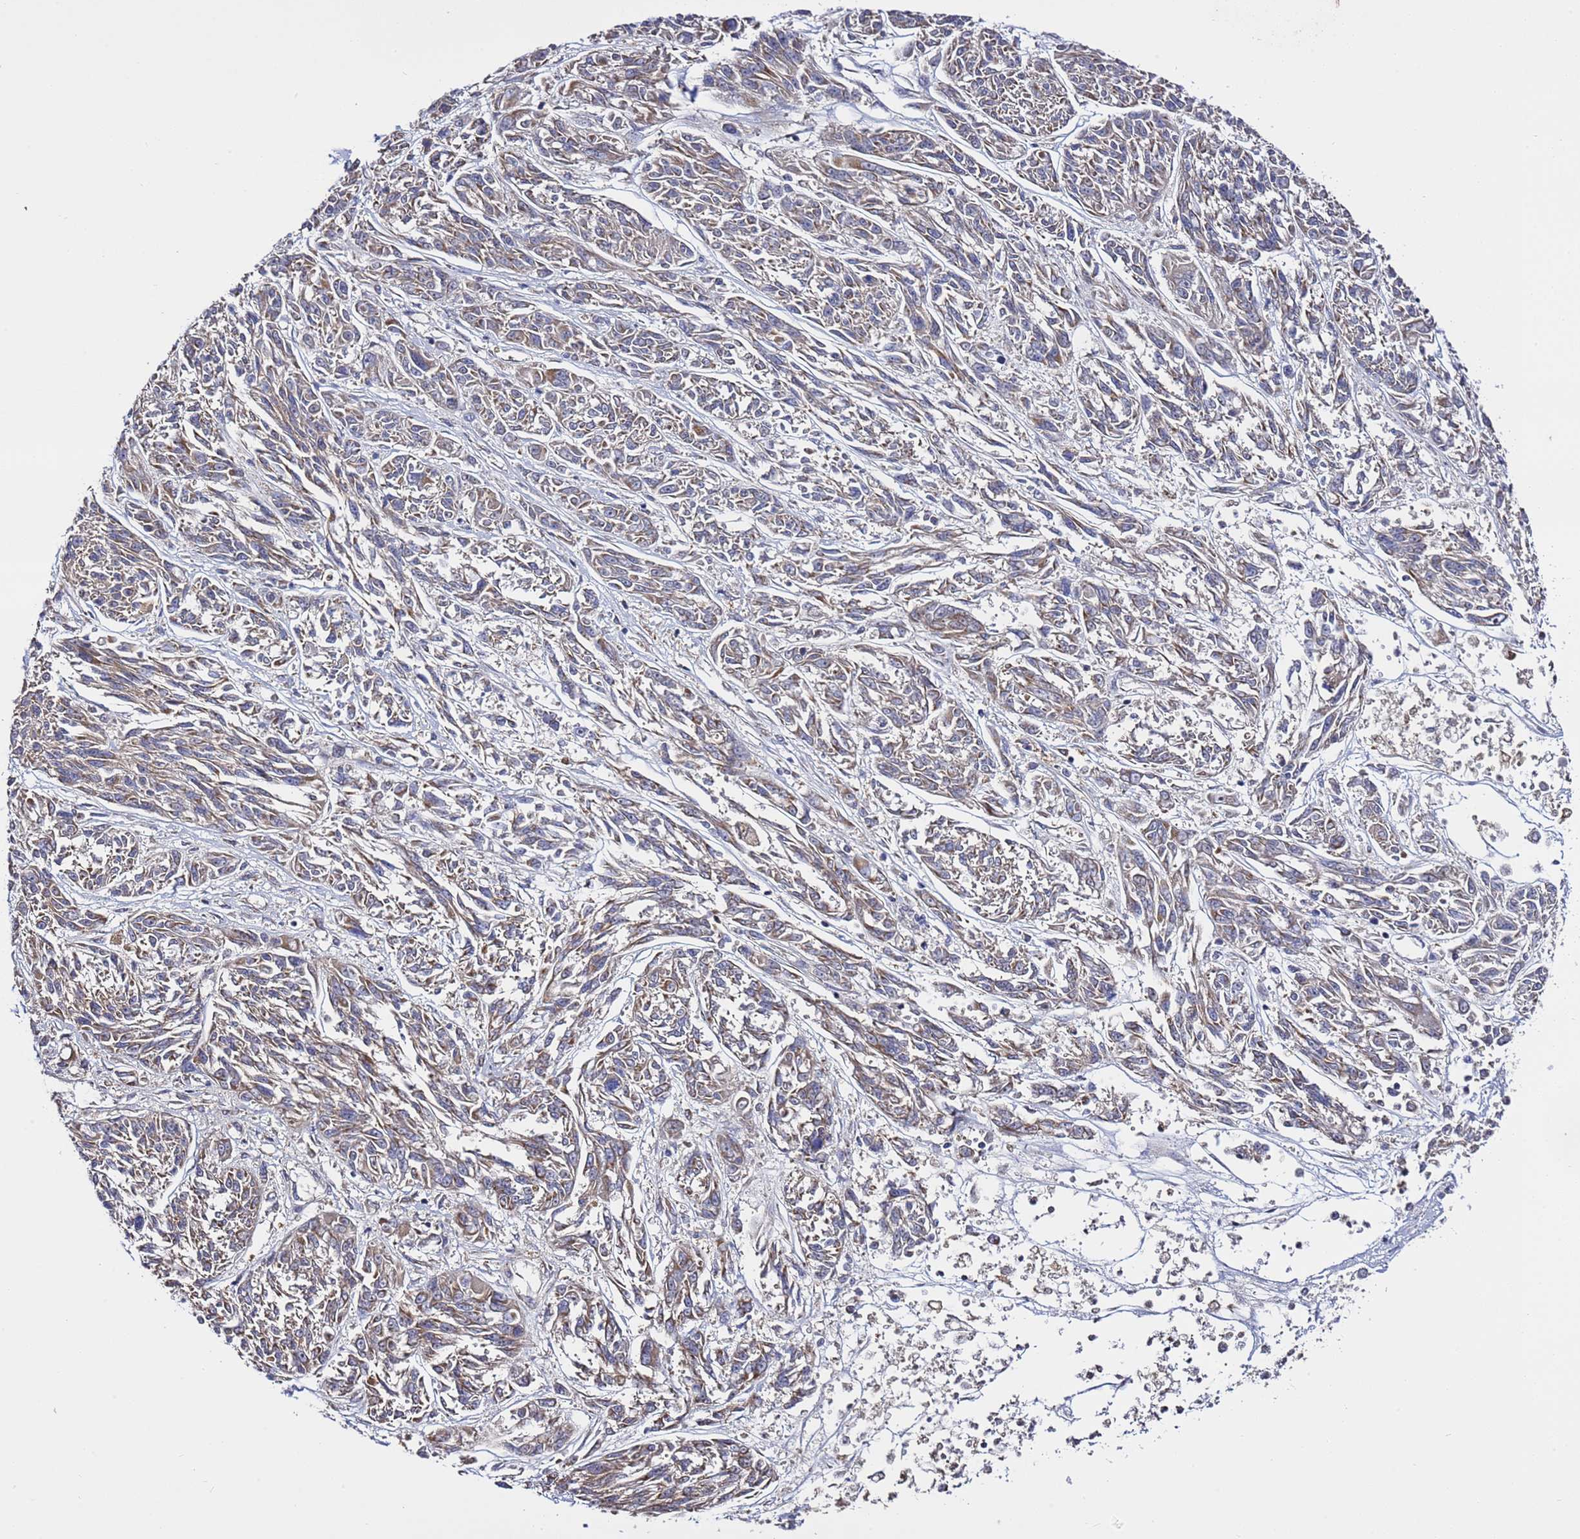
{"staining": {"intensity": "weak", "quantity": ">75%", "location": "cytoplasmic/membranous"}, "tissue": "melanoma", "cell_type": "Tumor cells", "image_type": "cancer", "snomed": [{"axis": "morphology", "description": "Malignant melanoma, NOS"}, {"axis": "topography", "description": "Skin"}], "caption": "Protein expression analysis of melanoma reveals weak cytoplasmic/membranous expression in approximately >75% of tumor cells.", "gene": "TMEM176B", "patient": {"sex": "male", "age": 53}}